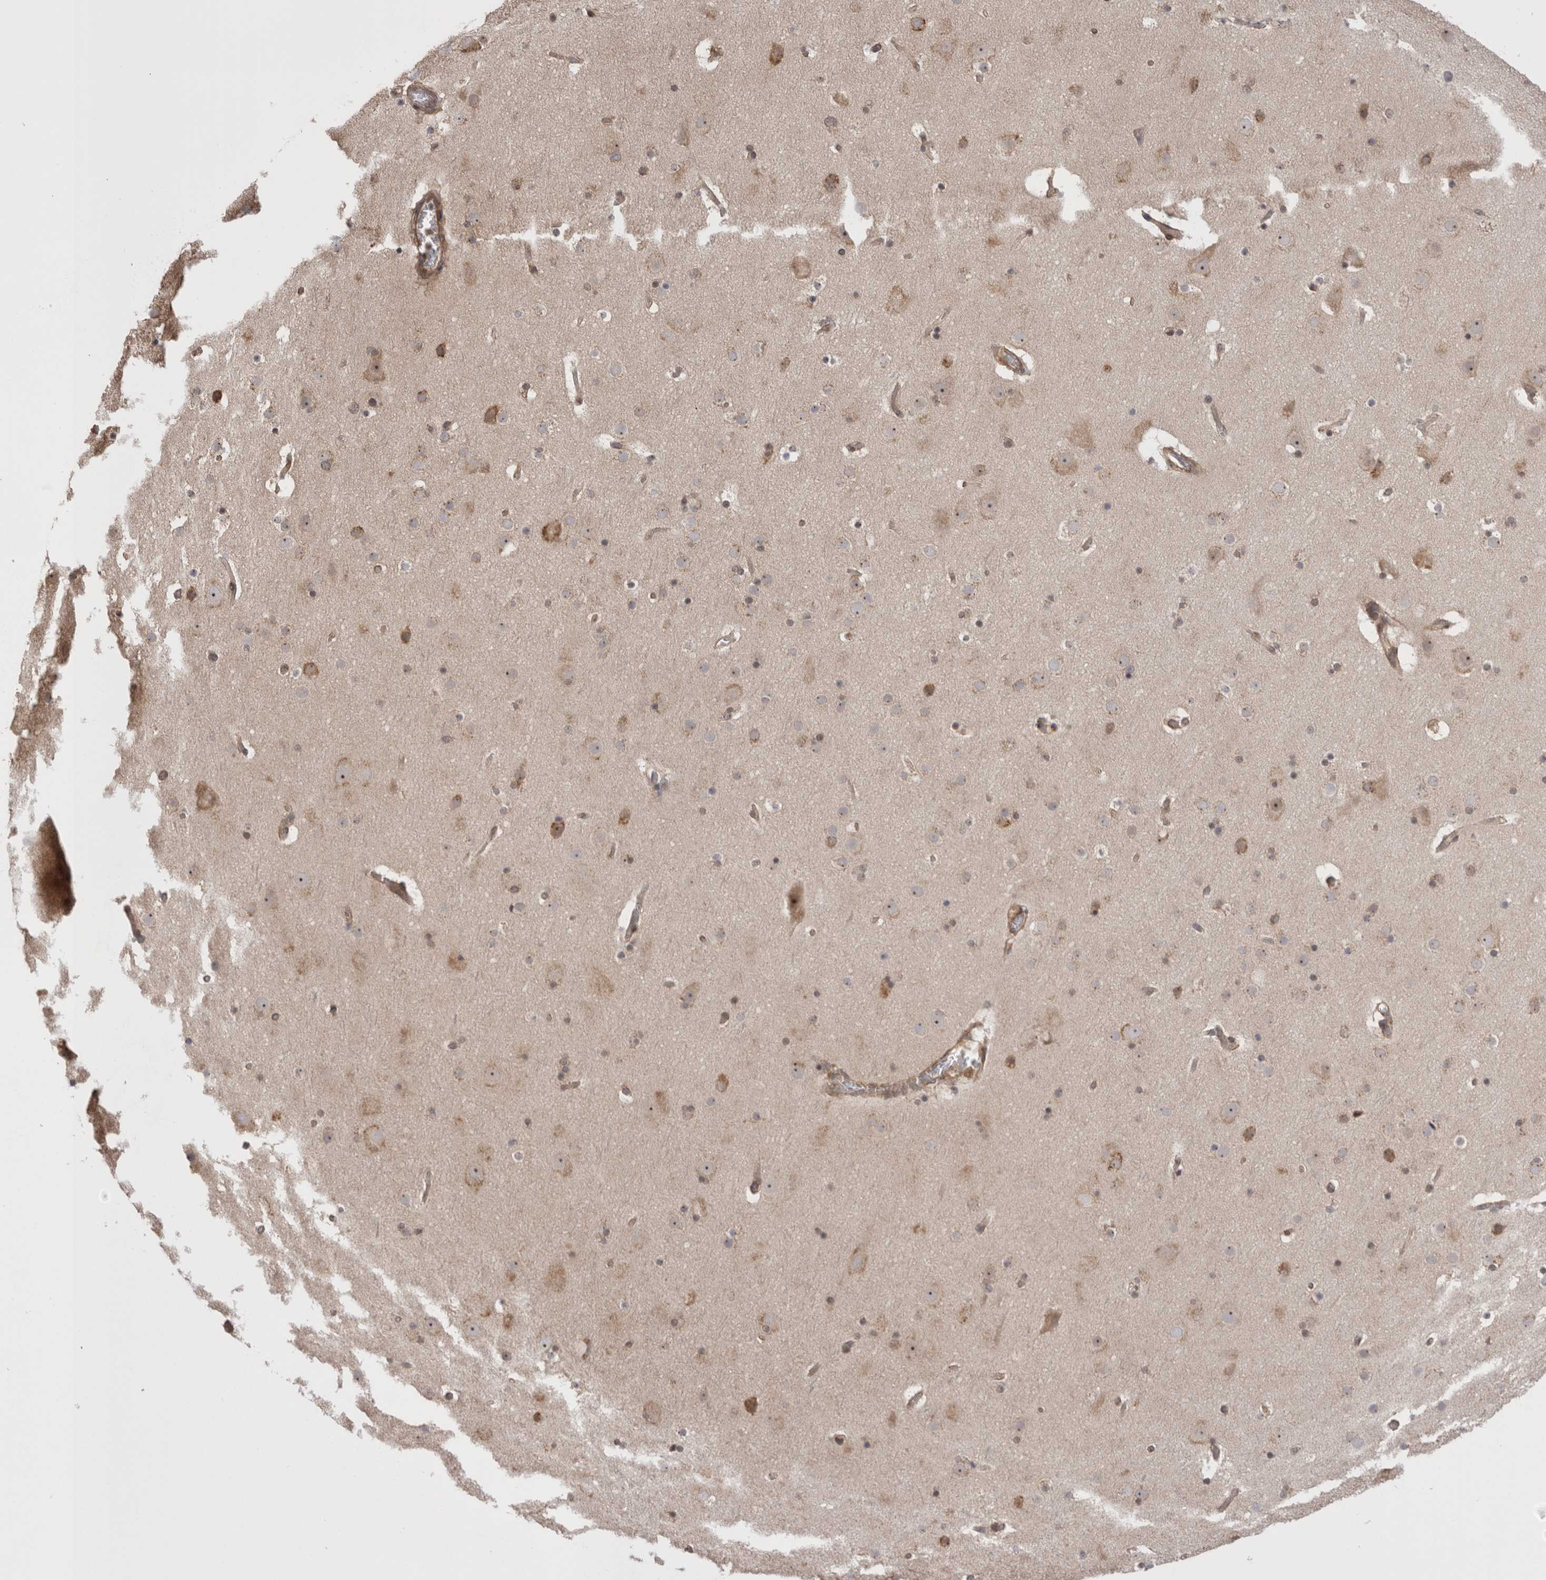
{"staining": {"intensity": "moderate", "quantity": ">75%", "location": "cytoplasmic/membranous"}, "tissue": "cerebral cortex", "cell_type": "Endothelial cells", "image_type": "normal", "snomed": [{"axis": "morphology", "description": "Normal tissue, NOS"}, {"axis": "topography", "description": "Cerebral cortex"}], "caption": "This image shows immunohistochemistry staining of benign human cerebral cortex, with medium moderate cytoplasmic/membranous expression in approximately >75% of endothelial cells.", "gene": "EXOSC4", "patient": {"sex": "male", "age": 57}}